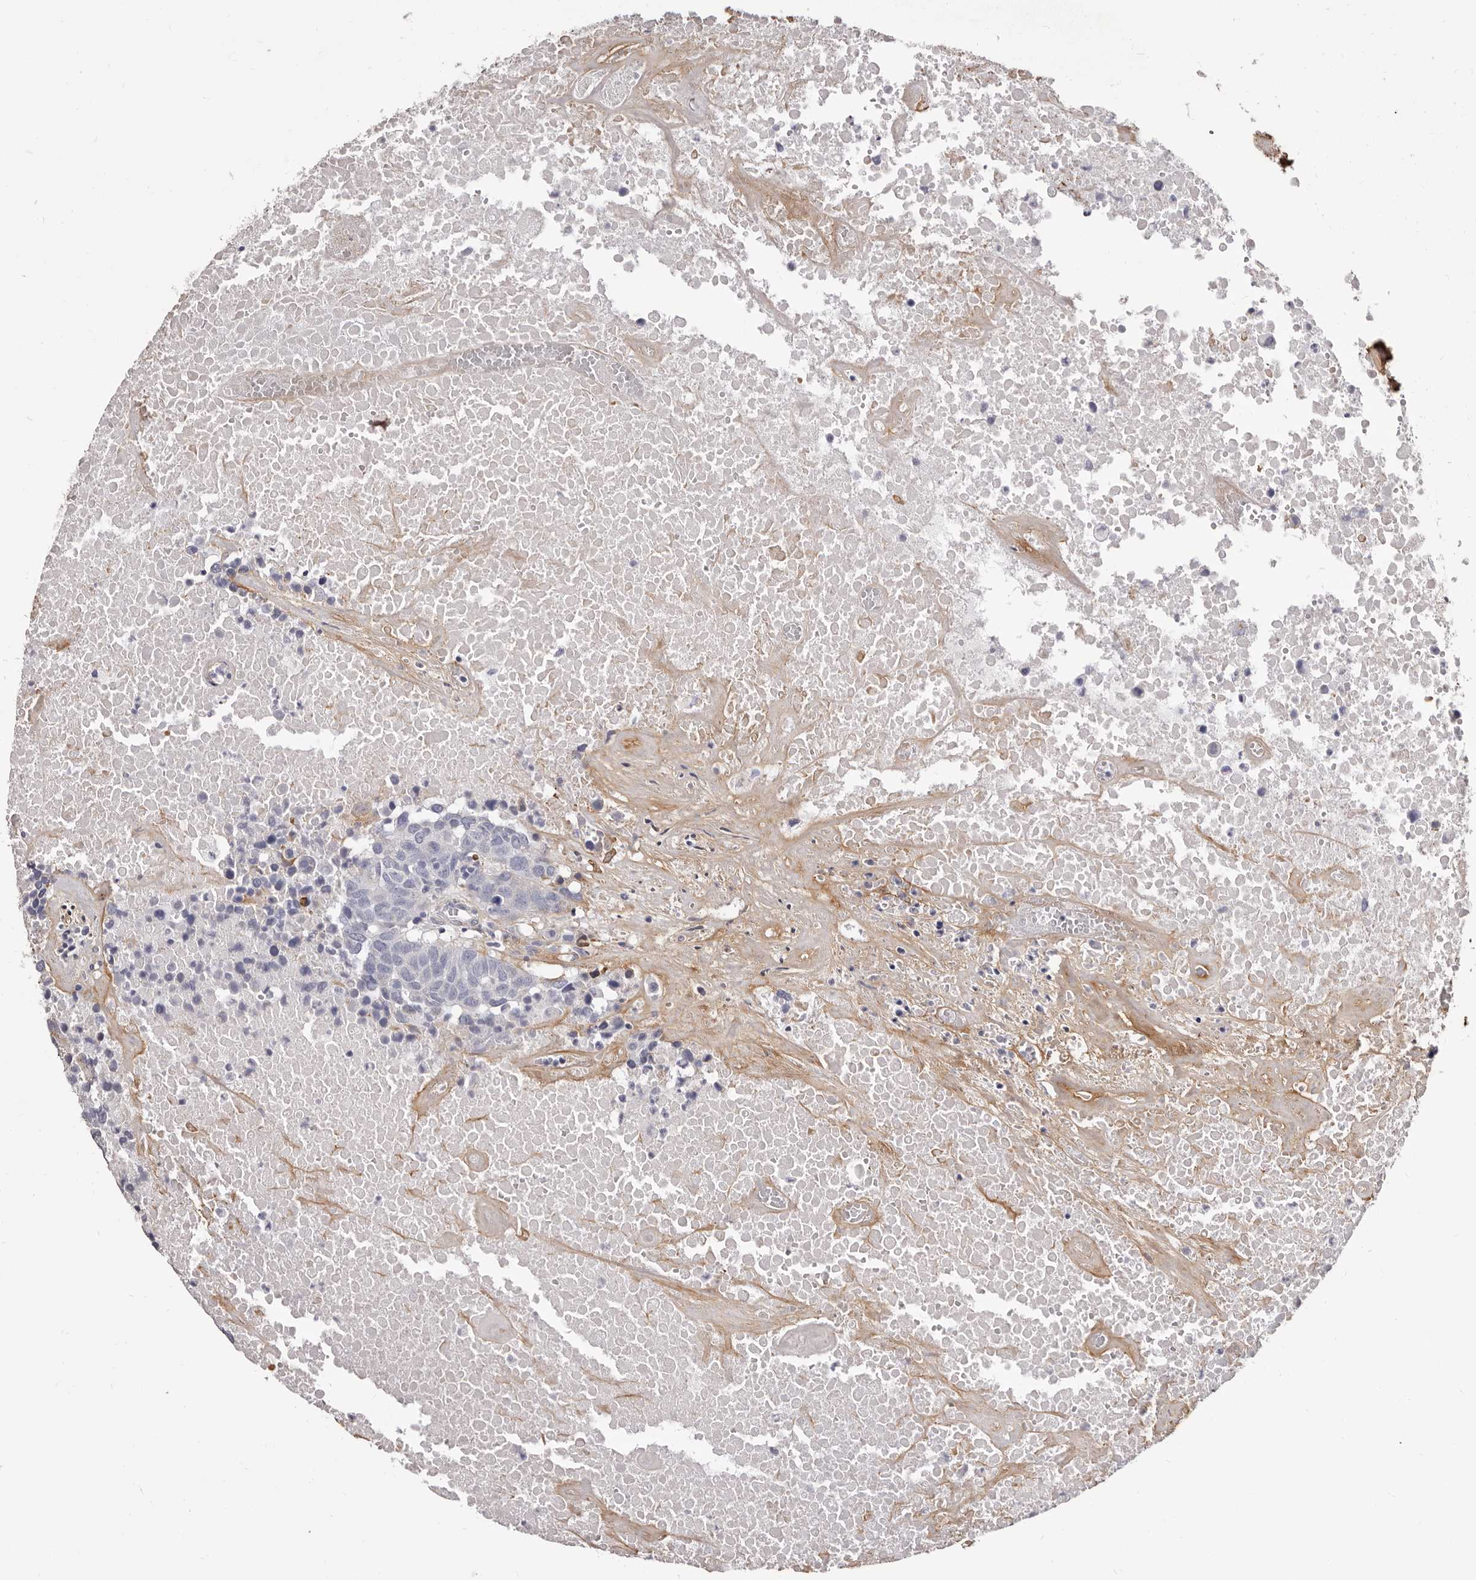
{"staining": {"intensity": "negative", "quantity": "none", "location": "none"}, "tissue": "head and neck cancer", "cell_type": "Tumor cells", "image_type": "cancer", "snomed": [{"axis": "morphology", "description": "Squamous cell carcinoma, NOS"}, {"axis": "topography", "description": "Head-Neck"}], "caption": "The micrograph reveals no significant staining in tumor cells of squamous cell carcinoma (head and neck). Brightfield microscopy of immunohistochemistry stained with DAB (brown) and hematoxylin (blue), captured at high magnification.", "gene": "COL6A1", "patient": {"sex": "male", "age": 66}}